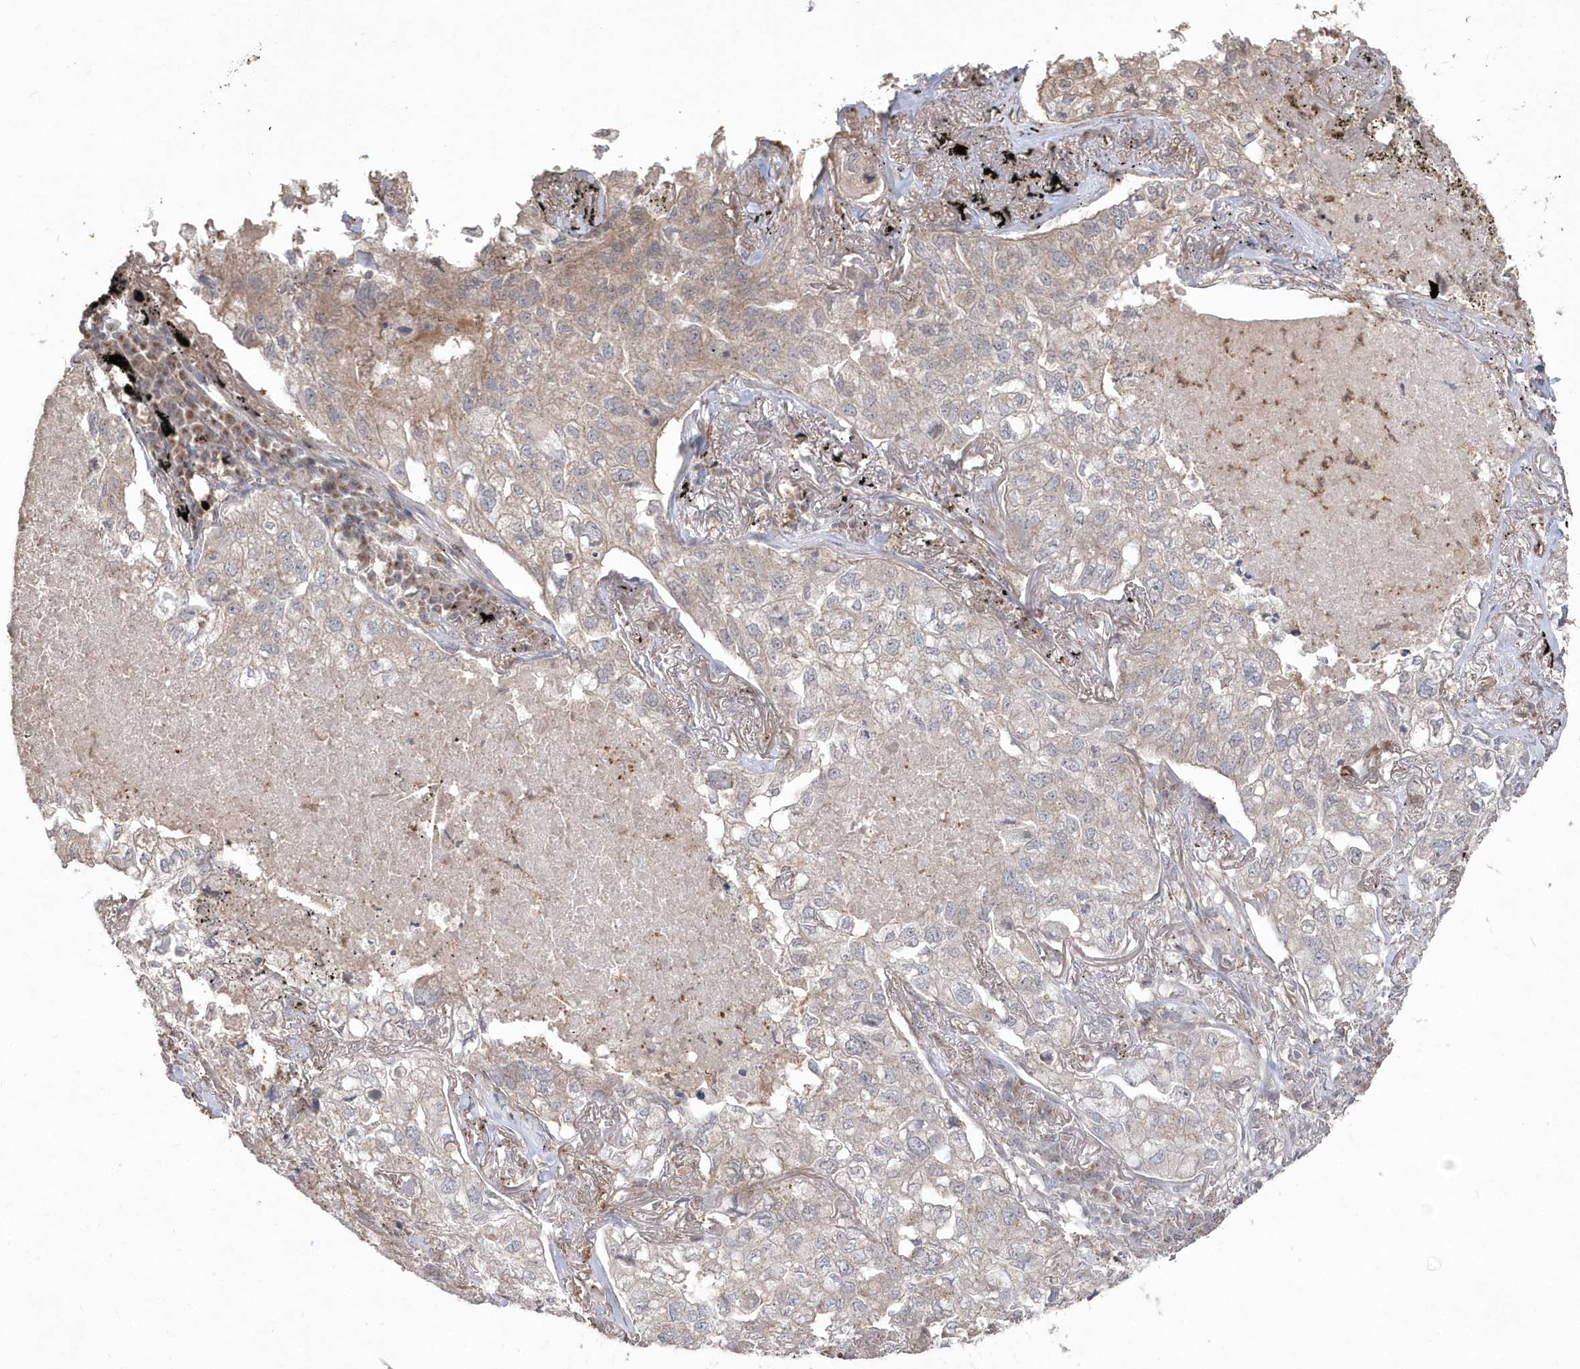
{"staining": {"intensity": "weak", "quantity": "<25%", "location": "cytoplasmic/membranous"}, "tissue": "lung cancer", "cell_type": "Tumor cells", "image_type": "cancer", "snomed": [{"axis": "morphology", "description": "Adenocarcinoma, NOS"}, {"axis": "topography", "description": "Lung"}], "caption": "A high-resolution histopathology image shows IHC staining of lung cancer, which exhibits no significant expression in tumor cells.", "gene": "GEMIN6", "patient": {"sex": "male", "age": 65}}